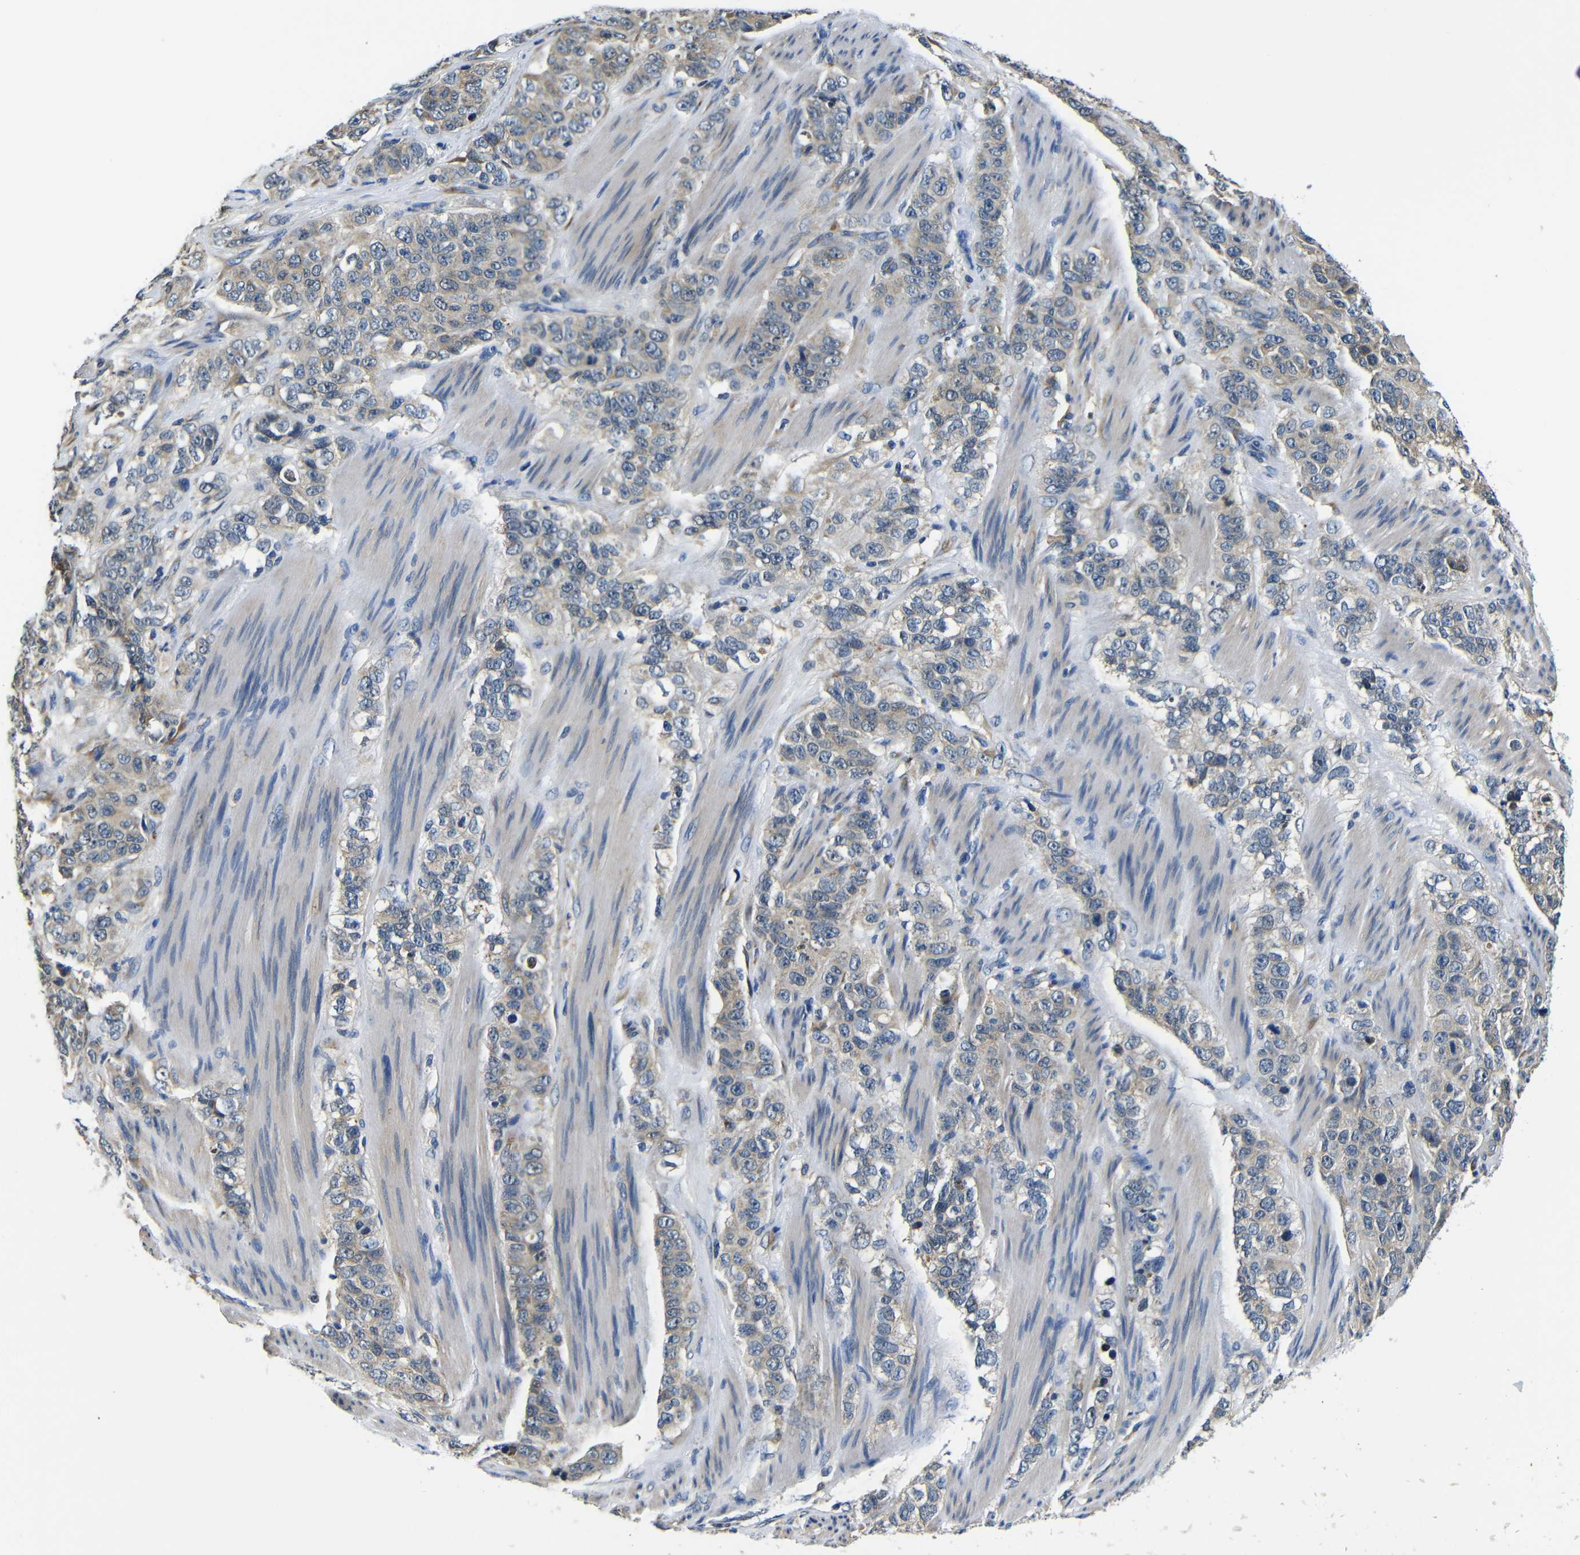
{"staining": {"intensity": "weak", "quantity": "25%-75%", "location": "cytoplasmic/membranous"}, "tissue": "stomach cancer", "cell_type": "Tumor cells", "image_type": "cancer", "snomed": [{"axis": "morphology", "description": "Adenocarcinoma, NOS"}, {"axis": "topography", "description": "Stomach"}], "caption": "Weak cytoplasmic/membranous protein expression is identified in about 25%-75% of tumor cells in adenocarcinoma (stomach).", "gene": "FKBP14", "patient": {"sex": "male", "age": 48}}